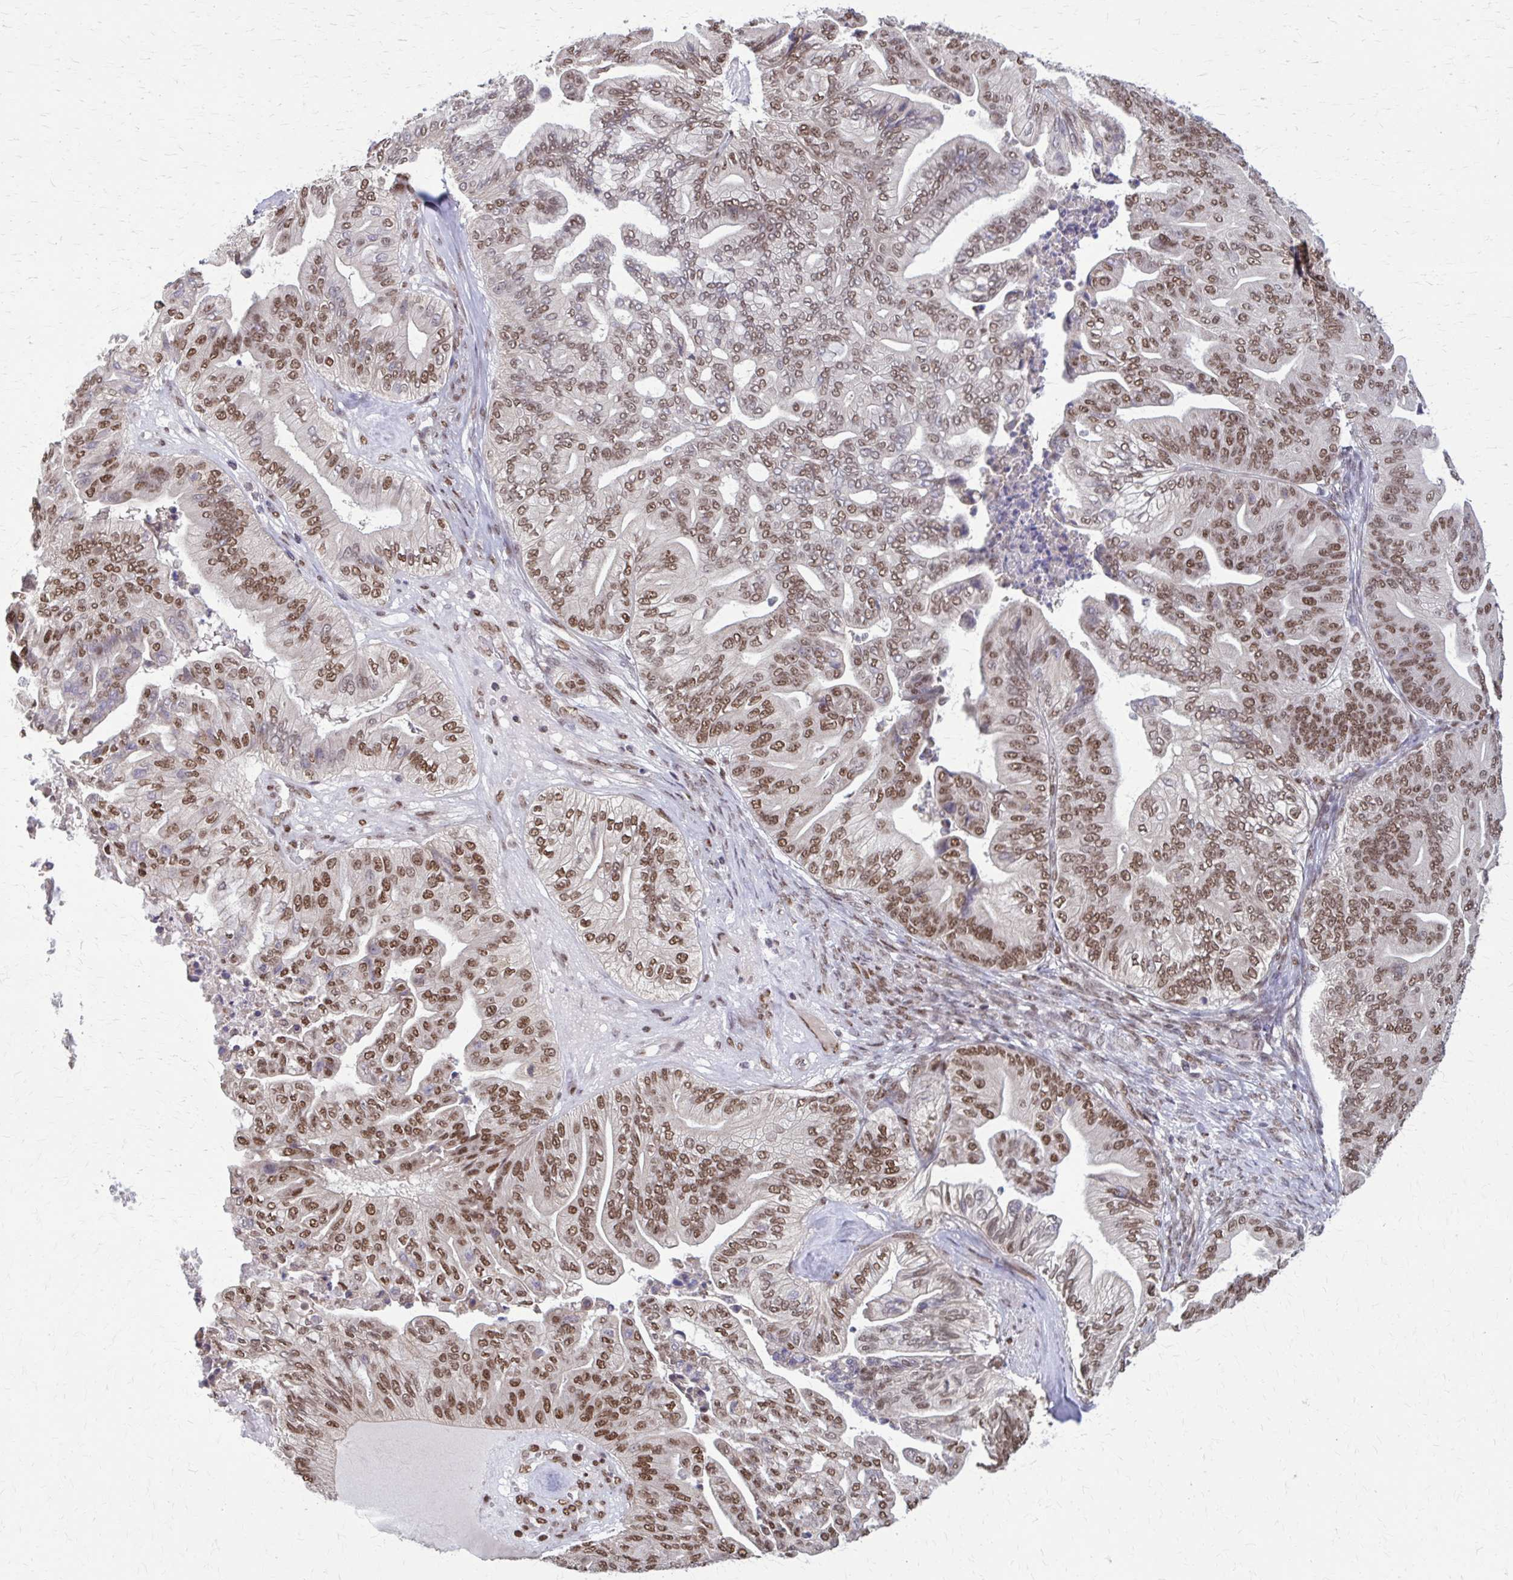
{"staining": {"intensity": "moderate", "quantity": ">75%", "location": "nuclear"}, "tissue": "ovarian cancer", "cell_type": "Tumor cells", "image_type": "cancer", "snomed": [{"axis": "morphology", "description": "Cystadenocarcinoma, mucinous, NOS"}, {"axis": "topography", "description": "Ovary"}], "caption": "Immunohistochemistry (IHC) of human ovarian cancer exhibits medium levels of moderate nuclear expression in about >75% of tumor cells.", "gene": "TTF1", "patient": {"sex": "female", "age": 67}}